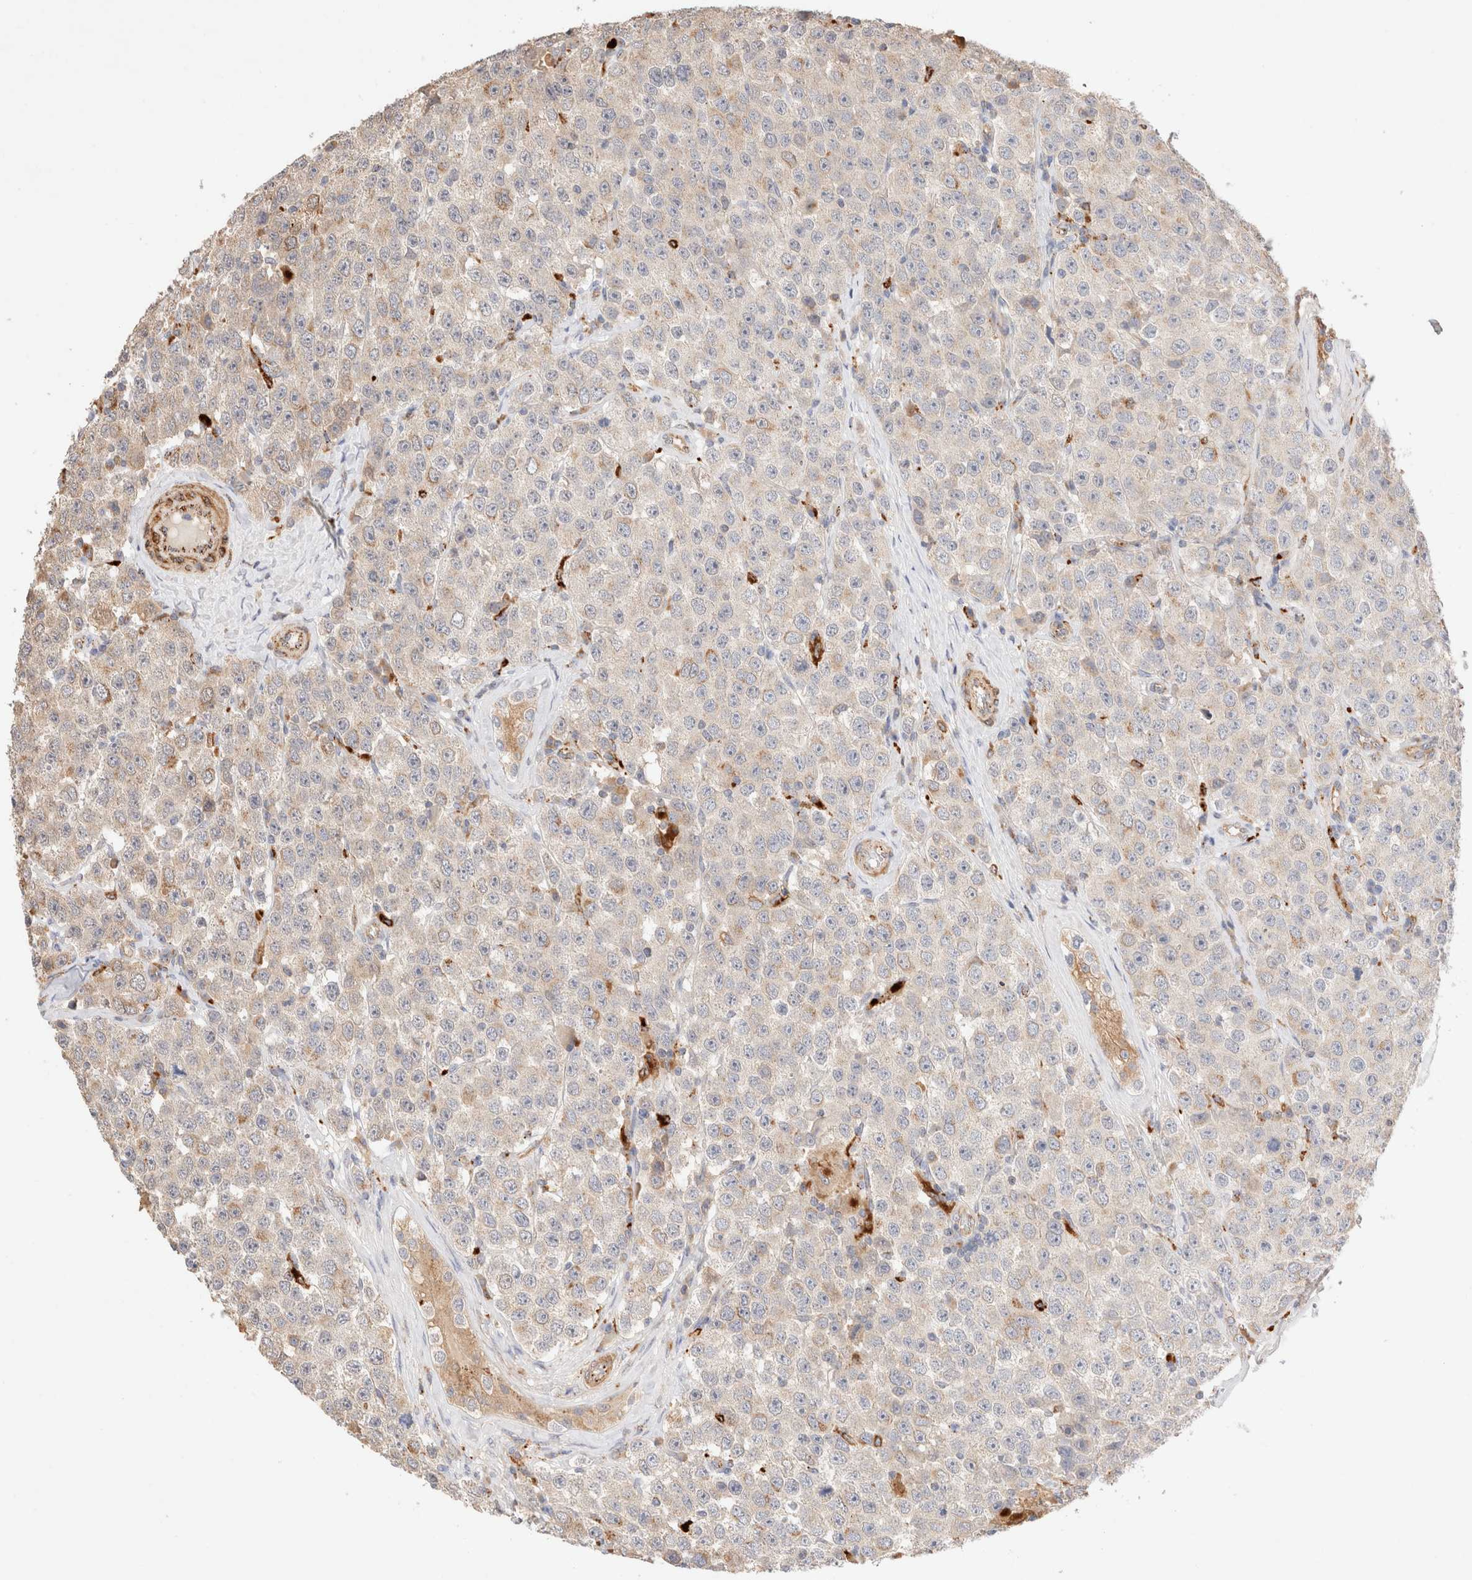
{"staining": {"intensity": "weak", "quantity": "<25%", "location": "cytoplasmic/membranous"}, "tissue": "testis cancer", "cell_type": "Tumor cells", "image_type": "cancer", "snomed": [{"axis": "morphology", "description": "Seminoma, NOS"}, {"axis": "morphology", "description": "Carcinoma, Embryonal, NOS"}, {"axis": "topography", "description": "Testis"}], "caption": "This is an IHC photomicrograph of testis seminoma. There is no staining in tumor cells.", "gene": "RABEPK", "patient": {"sex": "male", "age": 28}}